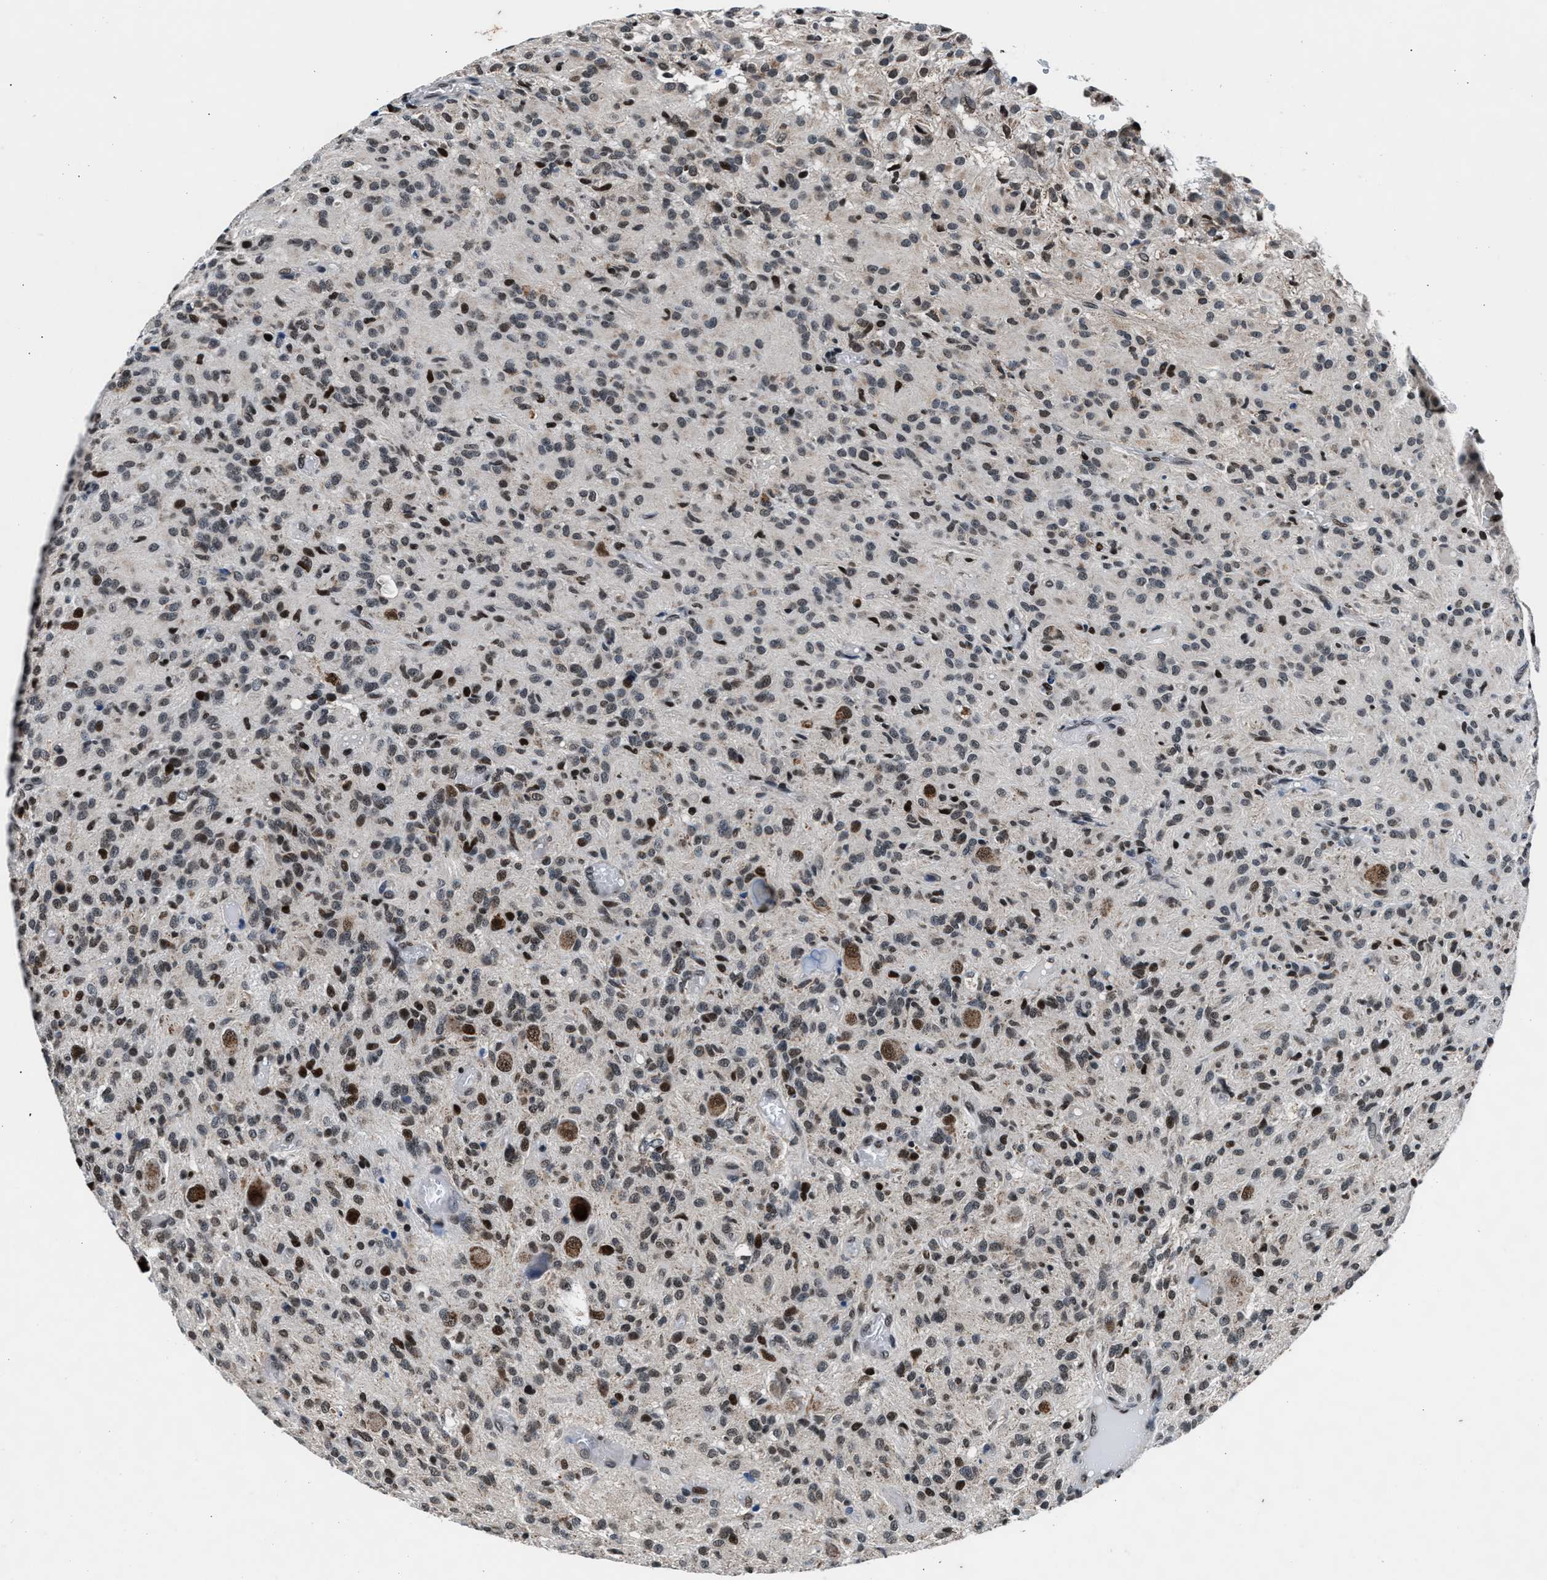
{"staining": {"intensity": "moderate", "quantity": "25%-75%", "location": "nuclear"}, "tissue": "glioma", "cell_type": "Tumor cells", "image_type": "cancer", "snomed": [{"axis": "morphology", "description": "Glioma, malignant, High grade"}, {"axis": "topography", "description": "Brain"}], "caption": "Protein staining by immunohistochemistry (IHC) displays moderate nuclear positivity in approximately 25%-75% of tumor cells in glioma. Ihc stains the protein in brown and the nuclei are stained blue.", "gene": "PRRC2B", "patient": {"sex": "female", "age": 59}}